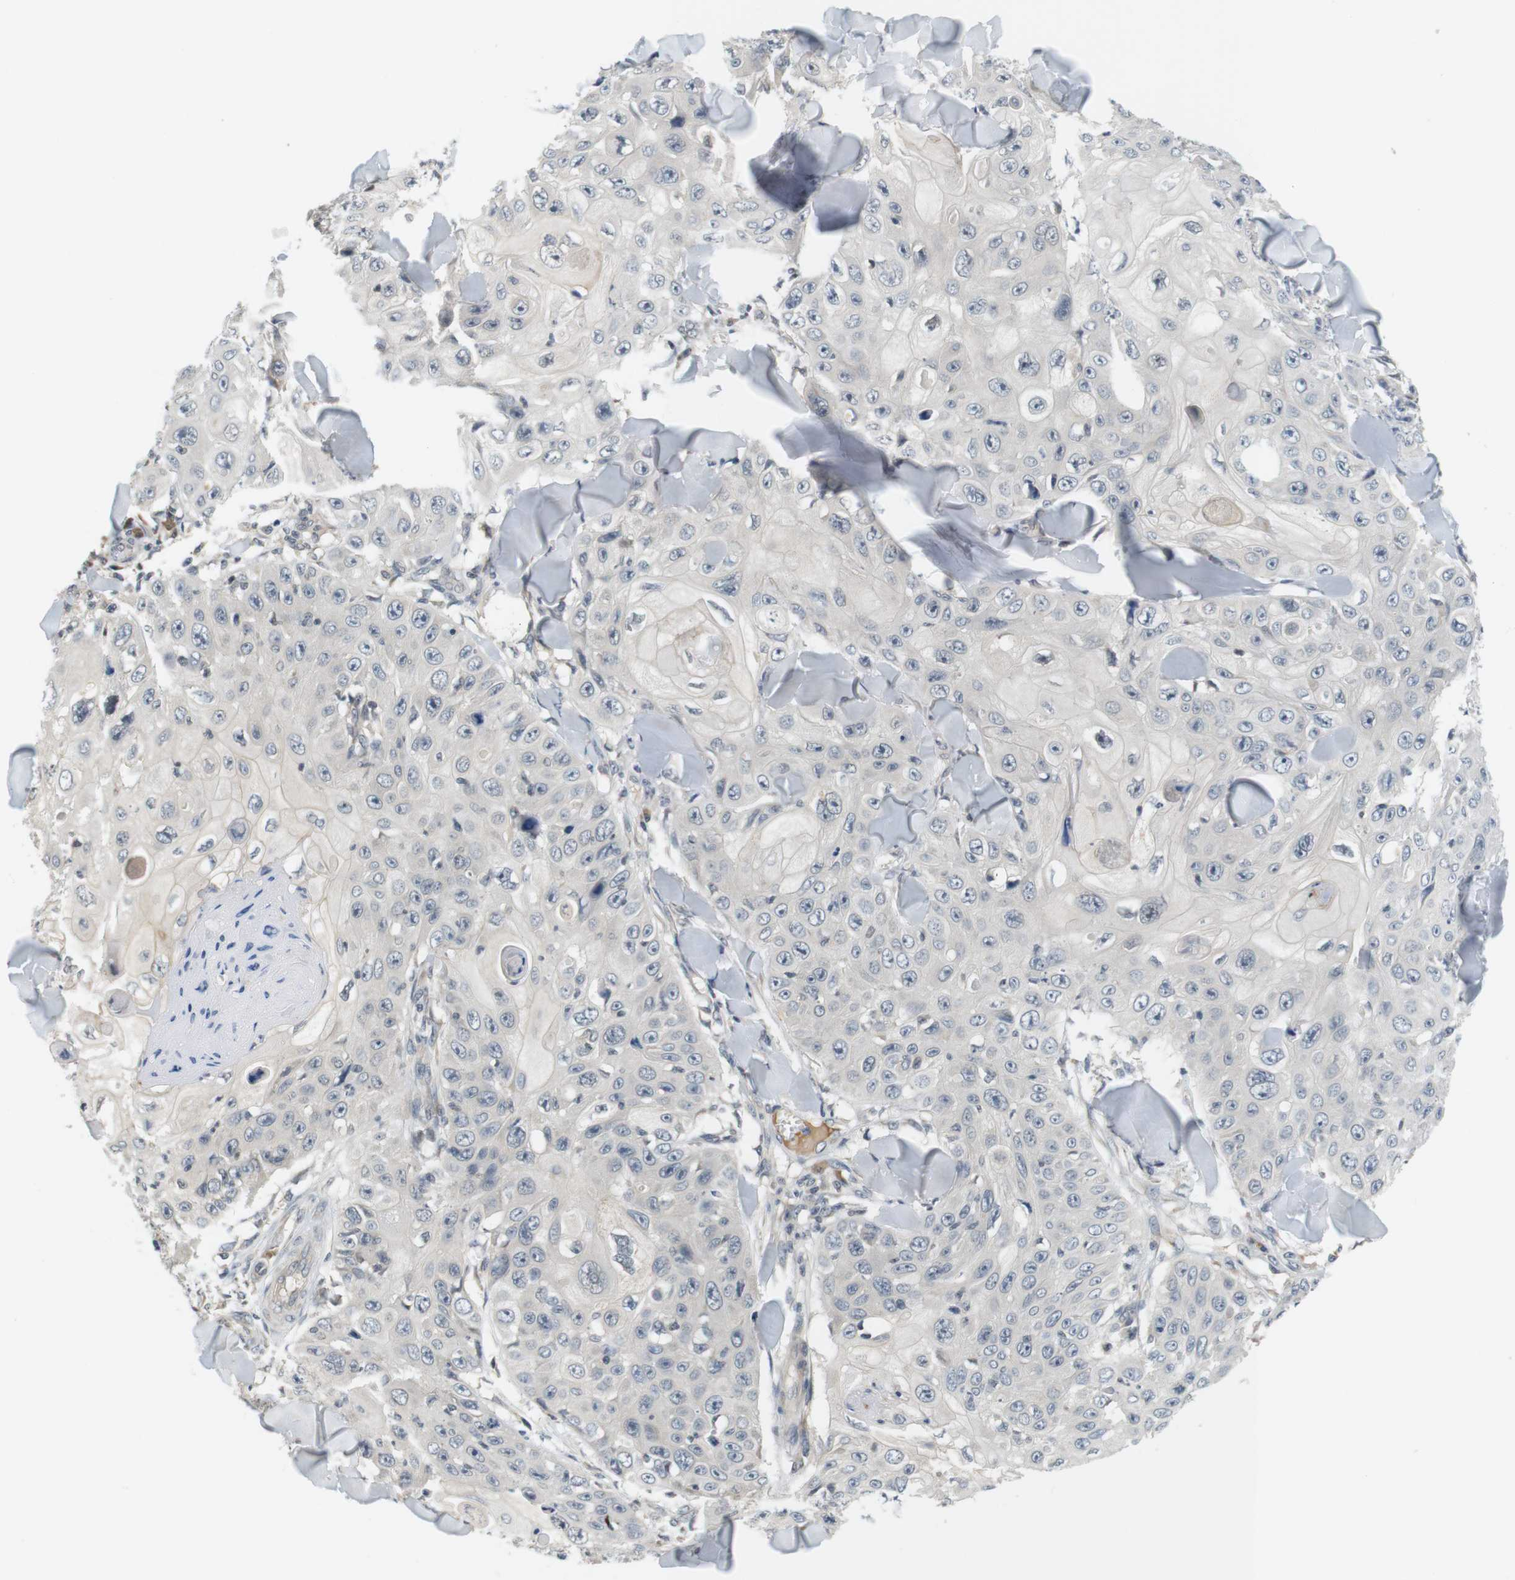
{"staining": {"intensity": "negative", "quantity": "none", "location": "none"}, "tissue": "skin cancer", "cell_type": "Tumor cells", "image_type": "cancer", "snomed": [{"axis": "morphology", "description": "Squamous cell carcinoma, NOS"}, {"axis": "topography", "description": "Skin"}], "caption": "This is an immunohistochemistry (IHC) micrograph of human skin cancer (squamous cell carcinoma). There is no expression in tumor cells.", "gene": "WNT7A", "patient": {"sex": "male", "age": 86}}